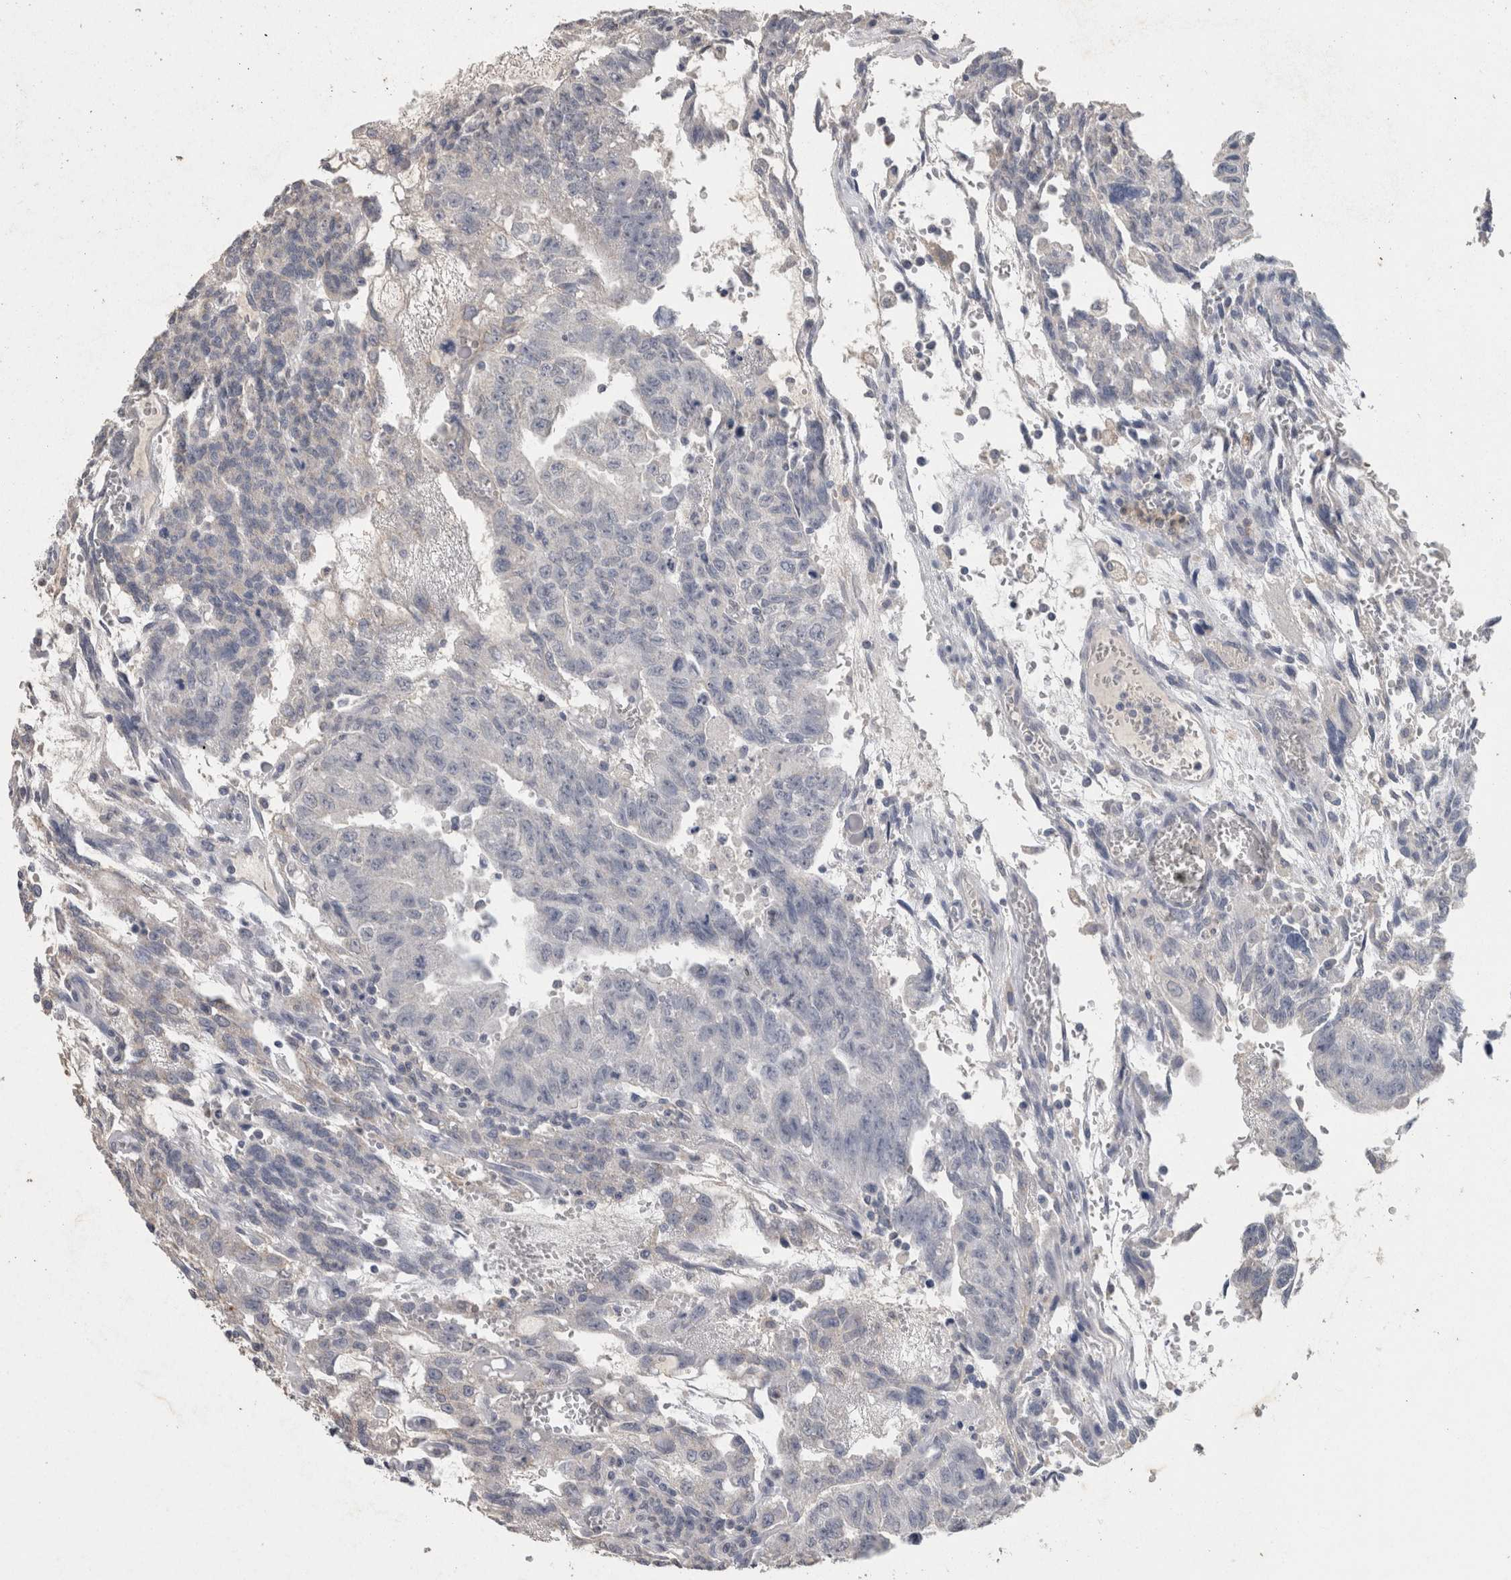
{"staining": {"intensity": "negative", "quantity": "none", "location": "none"}, "tissue": "testis cancer", "cell_type": "Tumor cells", "image_type": "cancer", "snomed": [{"axis": "morphology", "description": "Seminoma, NOS"}, {"axis": "morphology", "description": "Carcinoma, Embryonal, NOS"}, {"axis": "topography", "description": "Testis"}], "caption": "Immunohistochemical staining of human testis cancer displays no significant expression in tumor cells. Nuclei are stained in blue.", "gene": "CNTFR", "patient": {"sex": "male", "age": 52}}